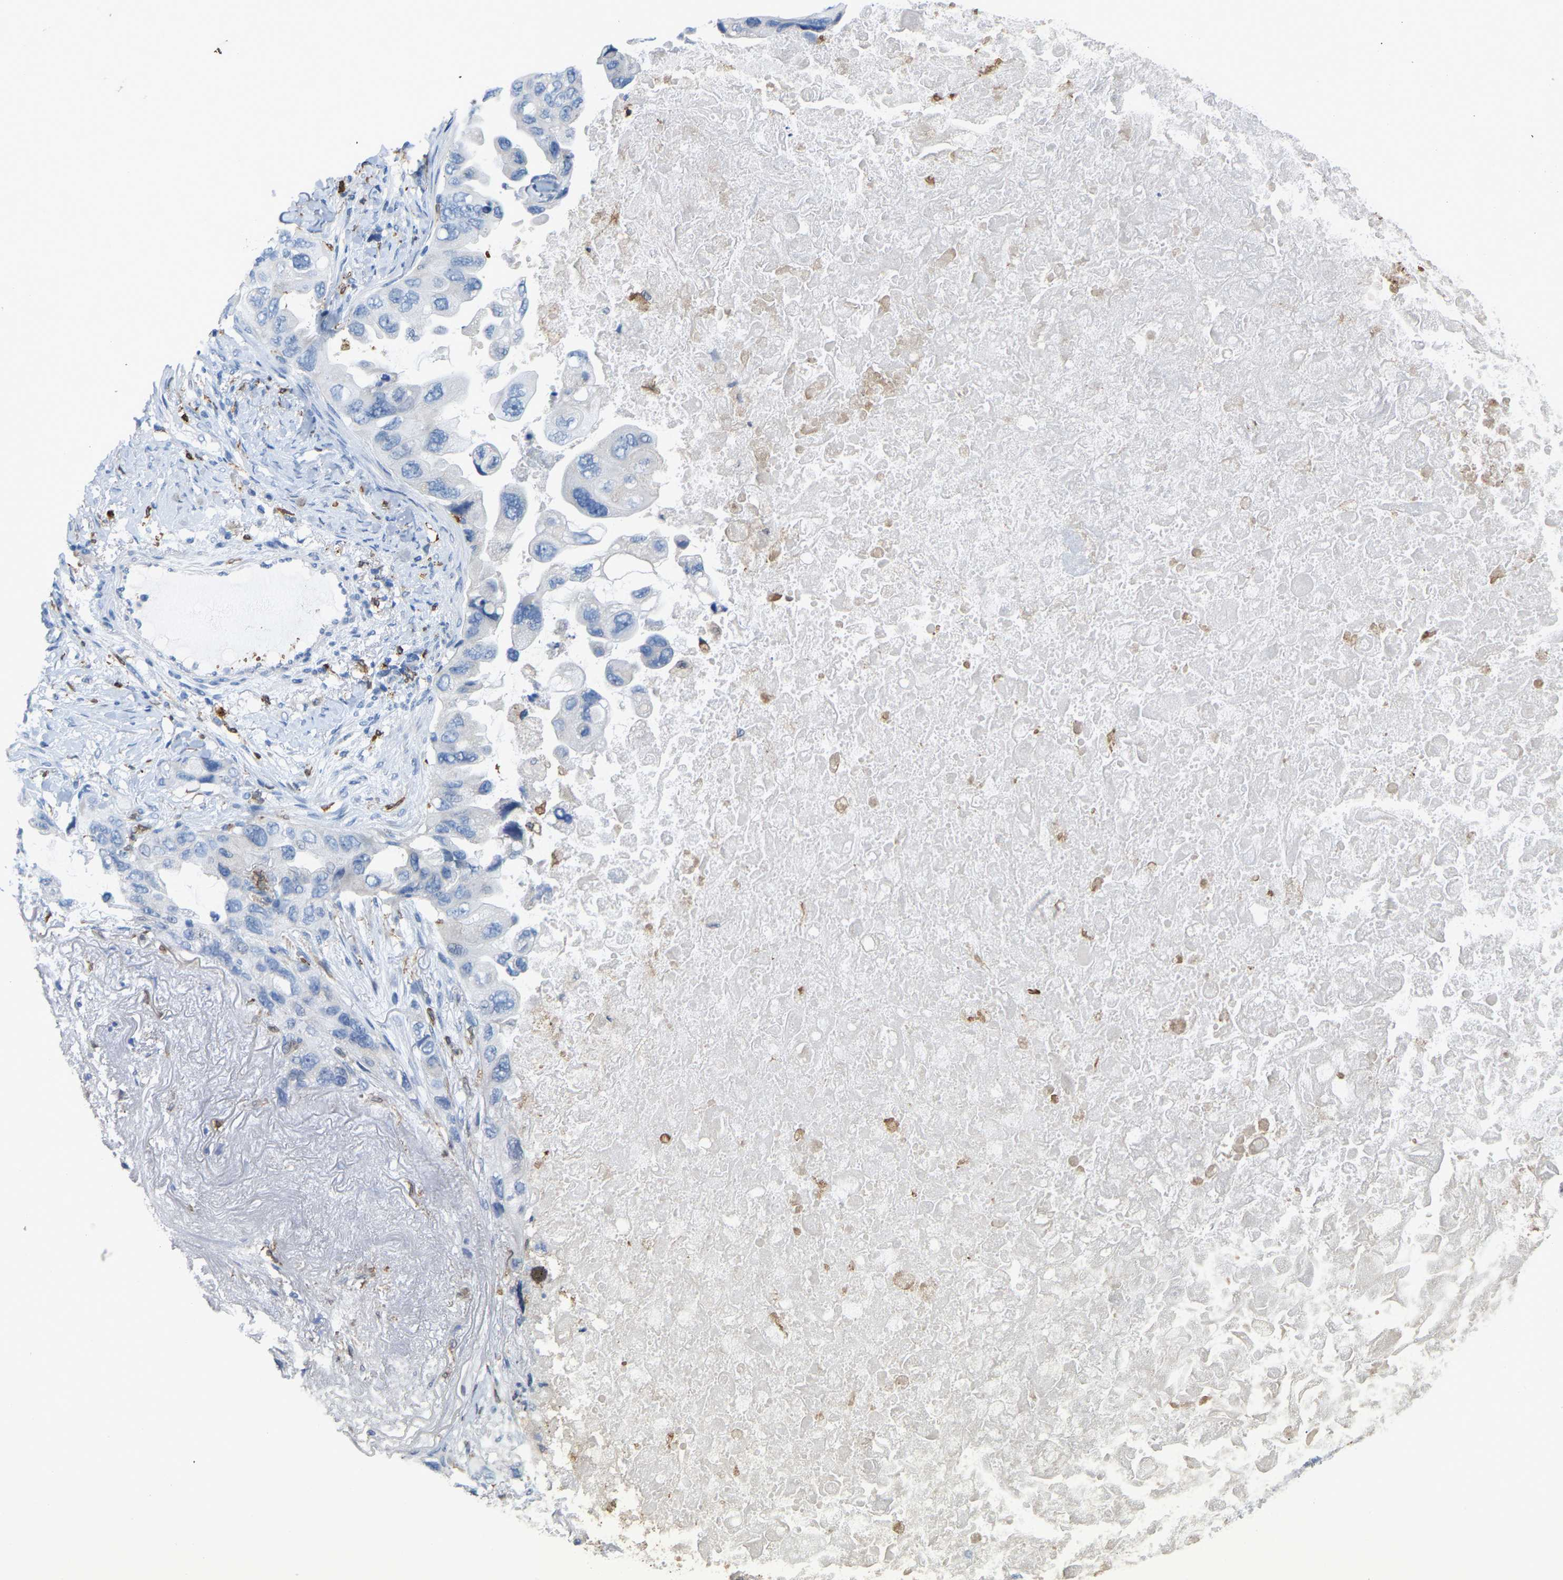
{"staining": {"intensity": "moderate", "quantity": "<25%", "location": "cytoplasmic/membranous"}, "tissue": "lung cancer", "cell_type": "Tumor cells", "image_type": "cancer", "snomed": [{"axis": "morphology", "description": "Squamous cell carcinoma, NOS"}, {"axis": "topography", "description": "Lung"}], "caption": "Squamous cell carcinoma (lung) tissue exhibits moderate cytoplasmic/membranous expression in about <25% of tumor cells The staining is performed using DAB (3,3'-diaminobenzidine) brown chromogen to label protein expression. The nuclei are counter-stained blue using hematoxylin.", "gene": "PTGS1", "patient": {"sex": "female", "age": 73}}